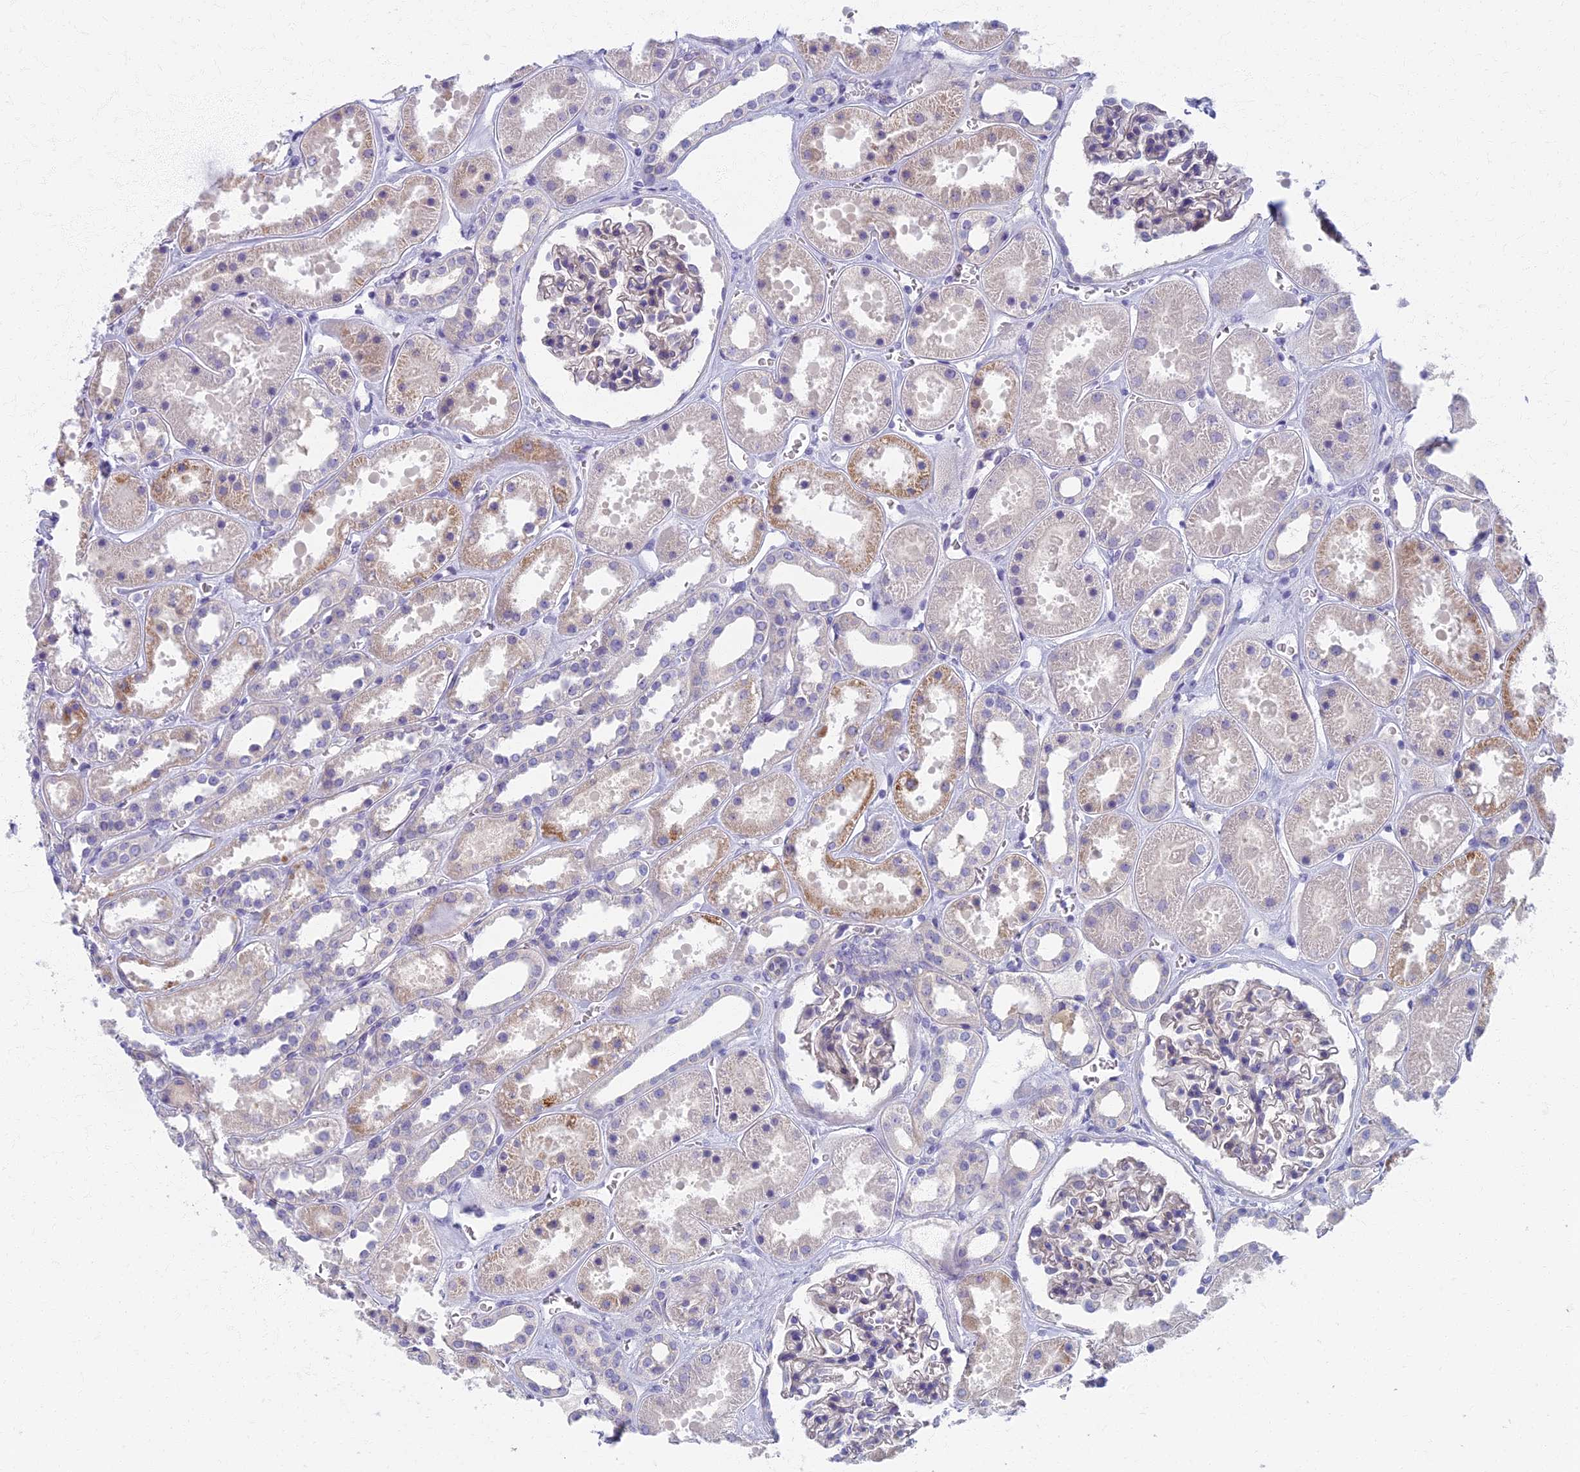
{"staining": {"intensity": "negative", "quantity": "none", "location": "none"}, "tissue": "kidney", "cell_type": "Cells in glomeruli", "image_type": "normal", "snomed": [{"axis": "morphology", "description": "Normal tissue, NOS"}, {"axis": "topography", "description": "Kidney"}], "caption": "Immunohistochemistry (IHC) image of benign human kidney stained for a protein (brown), which shows no staining in cells in glomeruli. (DAB (3,3'-diaminobenzidine) immunohistochemistry visualized using brightfield microscopy, high magnification).", "gene": "AP4E1", "patient": {"sex": "female", "age": 41}}